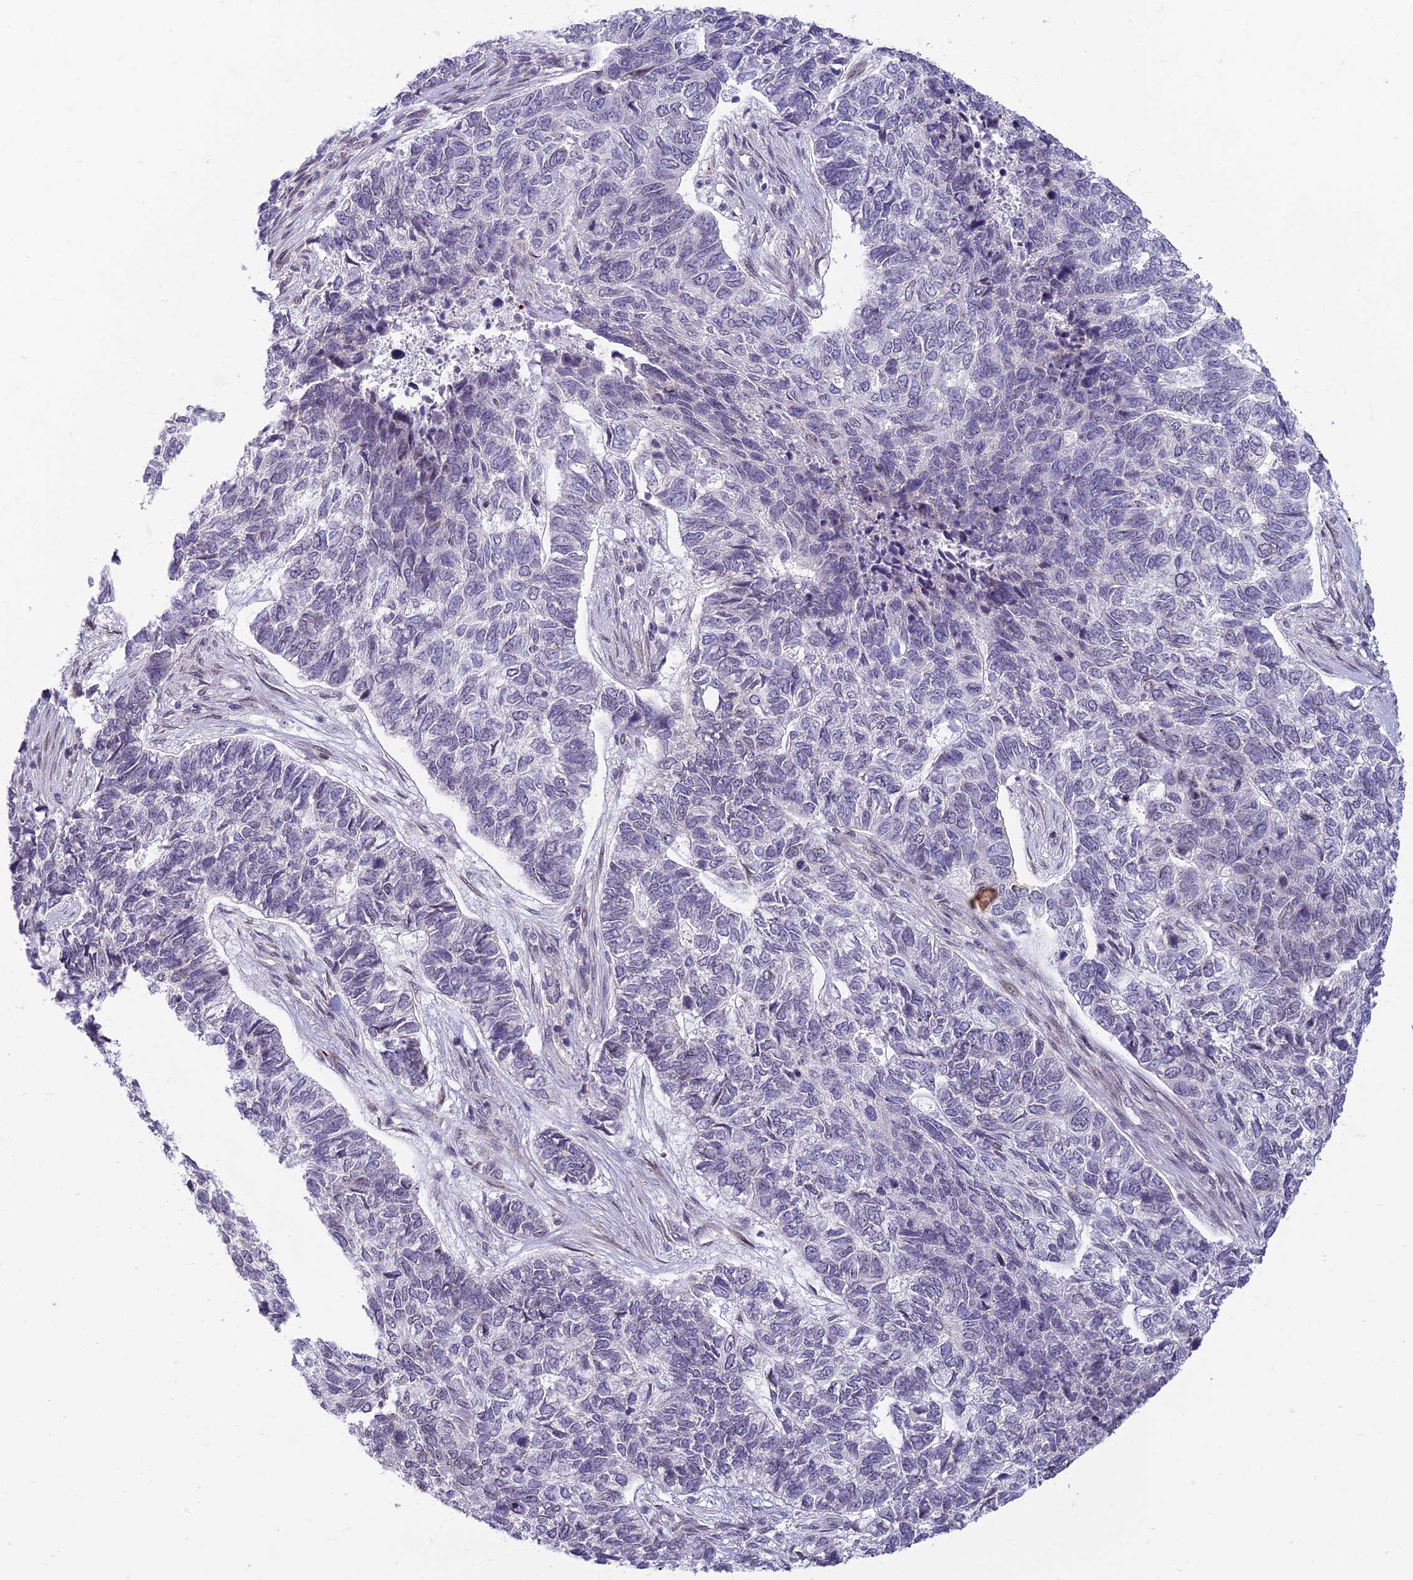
{"staining": {"intensity": "negative", "quantity": "none", "location": "none"}, "tissue": "skin cancer", "cell_type": "Tumor cells", "image_type": "cancer", "snomed": [{"axis": "morphology", "description": "Basal cell carcinoma"}, {"axis": "topography", "description": "Skin"}], "caption": "High power microscopy histopathology image of an IHC photomicrograph of skin basal cell carcinoma, revealing no significant positivity in tumor cells.", "gene": "DTX2", "patient": {"sex": "female", "age": 65}}